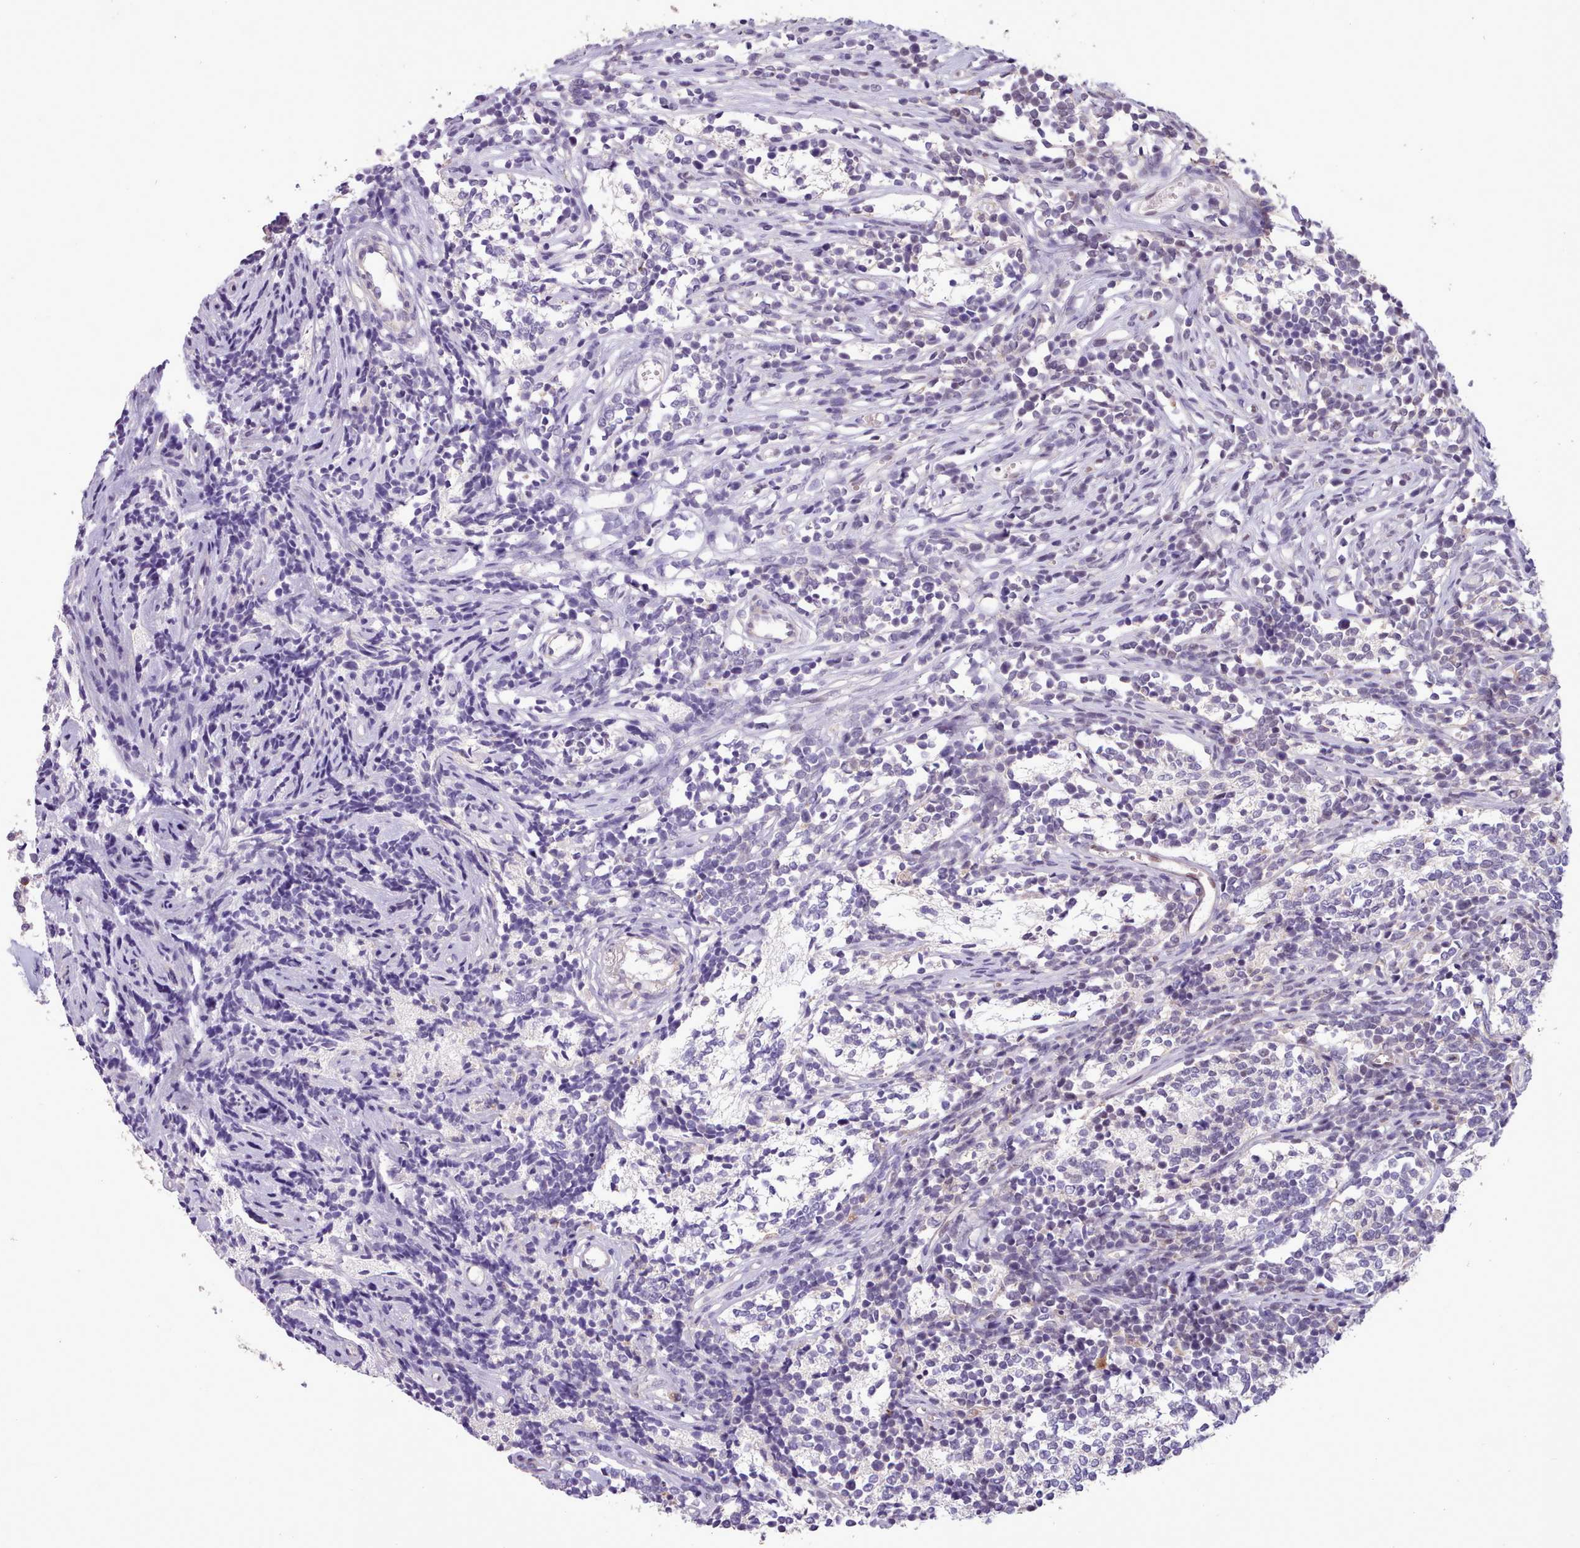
{"staining": {"intensity": "negative", "quantity": "none", "location": "none"}, "tissue": "glioma", "cell_type": "Tumor cells", "image_type": "cancer", "snomed": [{"axis": "morphology", "description": "Glioma, malignant, Low grade"}, {"axis": "topography", "description": "Brain"}], "caption": "This is a photomicrograph of immunohistochemistry staining of glioma, which shows no expression in tumor cells.", "gene": "ZNF607", "patient": {"sex": "female", "age": 1}}